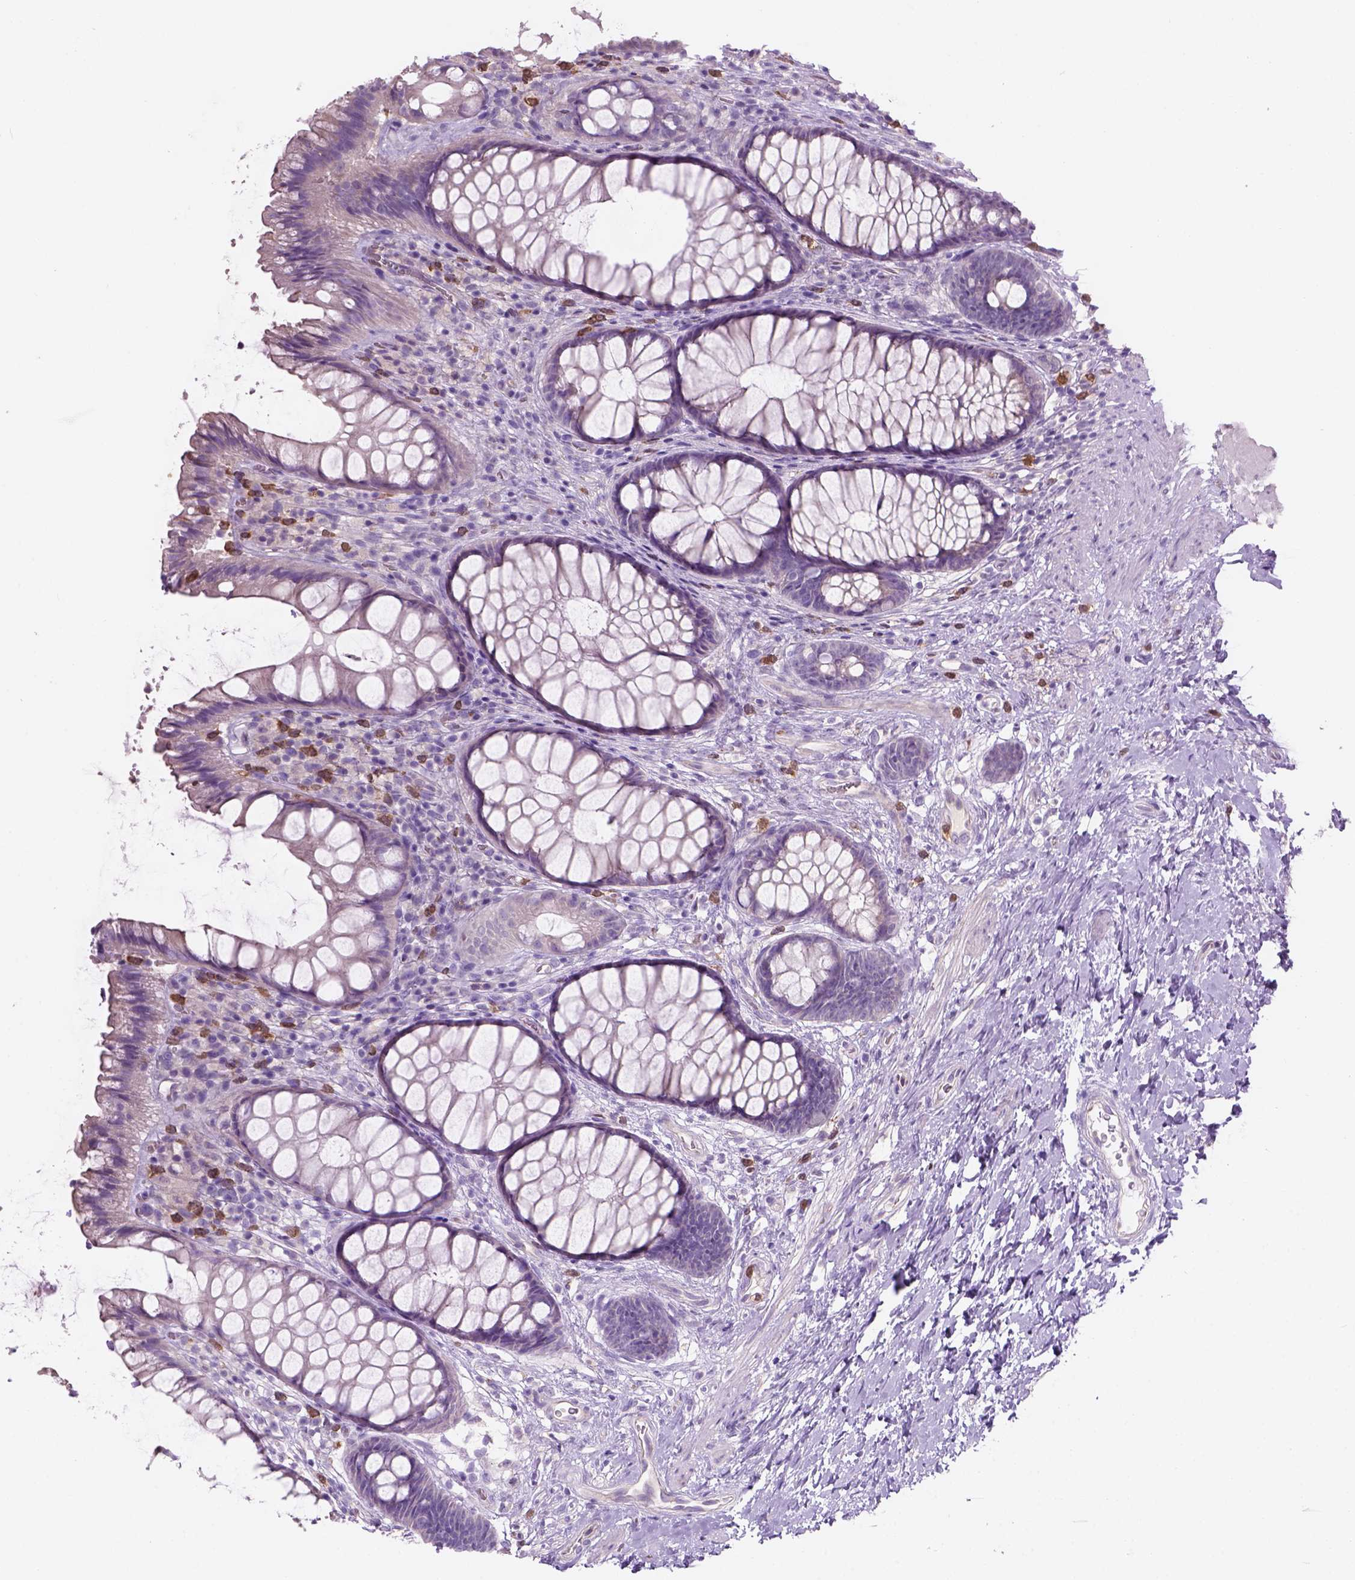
{"staining": {"intensity": "negative", "quantity": "none", "location": "none"}, "tissue": "rectum", "cell_type": "Glandular cells", "image_type": "normal", "snomed": [{"axis": "morphology", "description": "Normal tissue, NOS"}, {"axis": "topography", "description": "Smooth muscle"}, {"axis": "topography", "description": "Rectum"}], "caption": "There is no significant positivity in glandular cells of rectum. (DAB (3,3'-diaminobenzidine) immunohistochemistry with hematoxylin counter stain).", "gene": "CD84", "patient": {"sex": "male", "age": 53}}